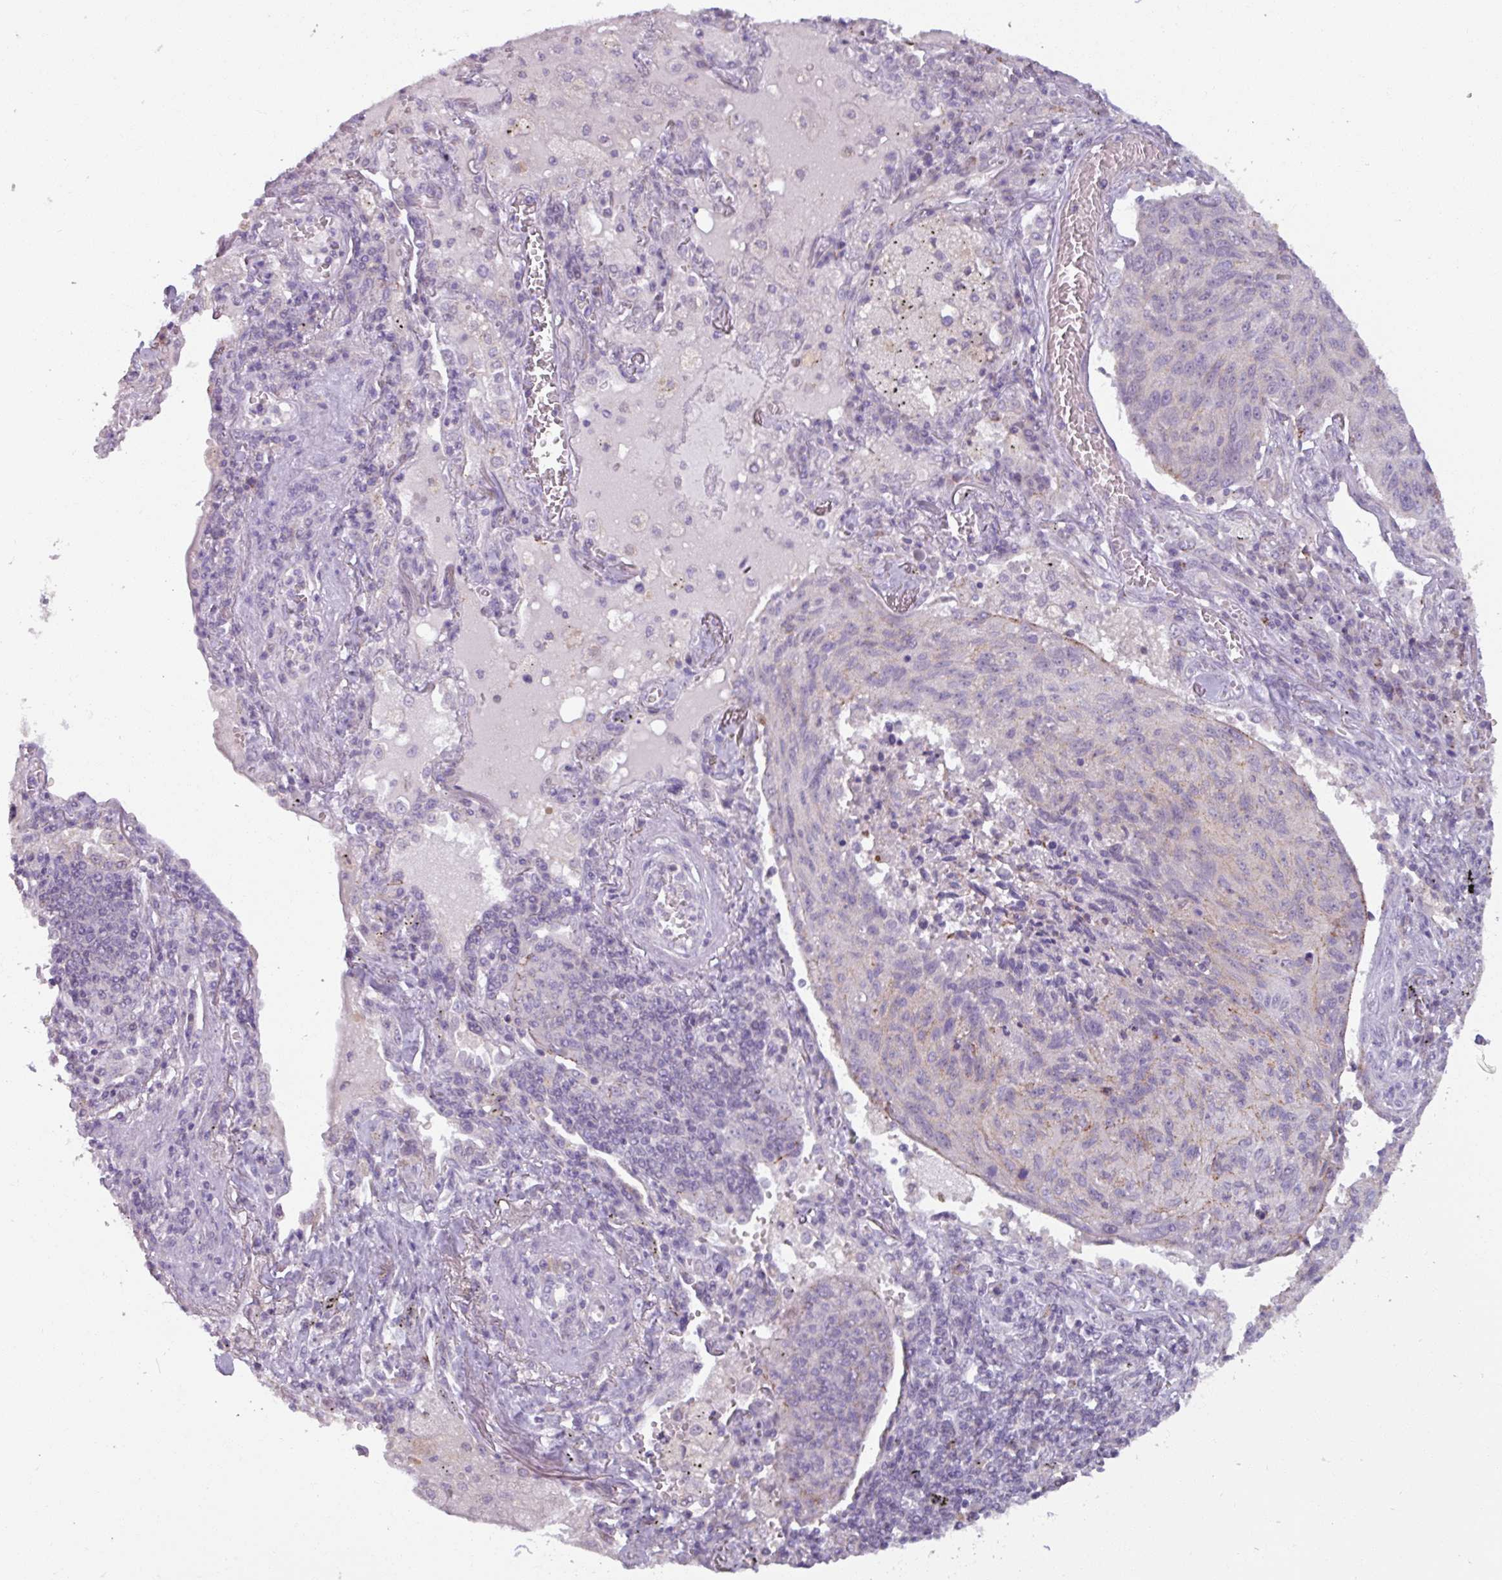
{"staining": {"intensity": "negative", "quantity": "none", "location": "none"}, "tissue": "lung cancer", "cell_type": "Tumor cells", "image_type": "cancer", "snomed": [{"axis": "morphology", "description": "Squamous cell carcinoma, NOS"}, {"axis": "topography", "description": "Lung"}], "caption": "Lung cancer stained for a protein using IHC exhibits no positivity tumor cells.", "gene": "PNMA6A", "patient": {"sex": "female", "age": 66}}